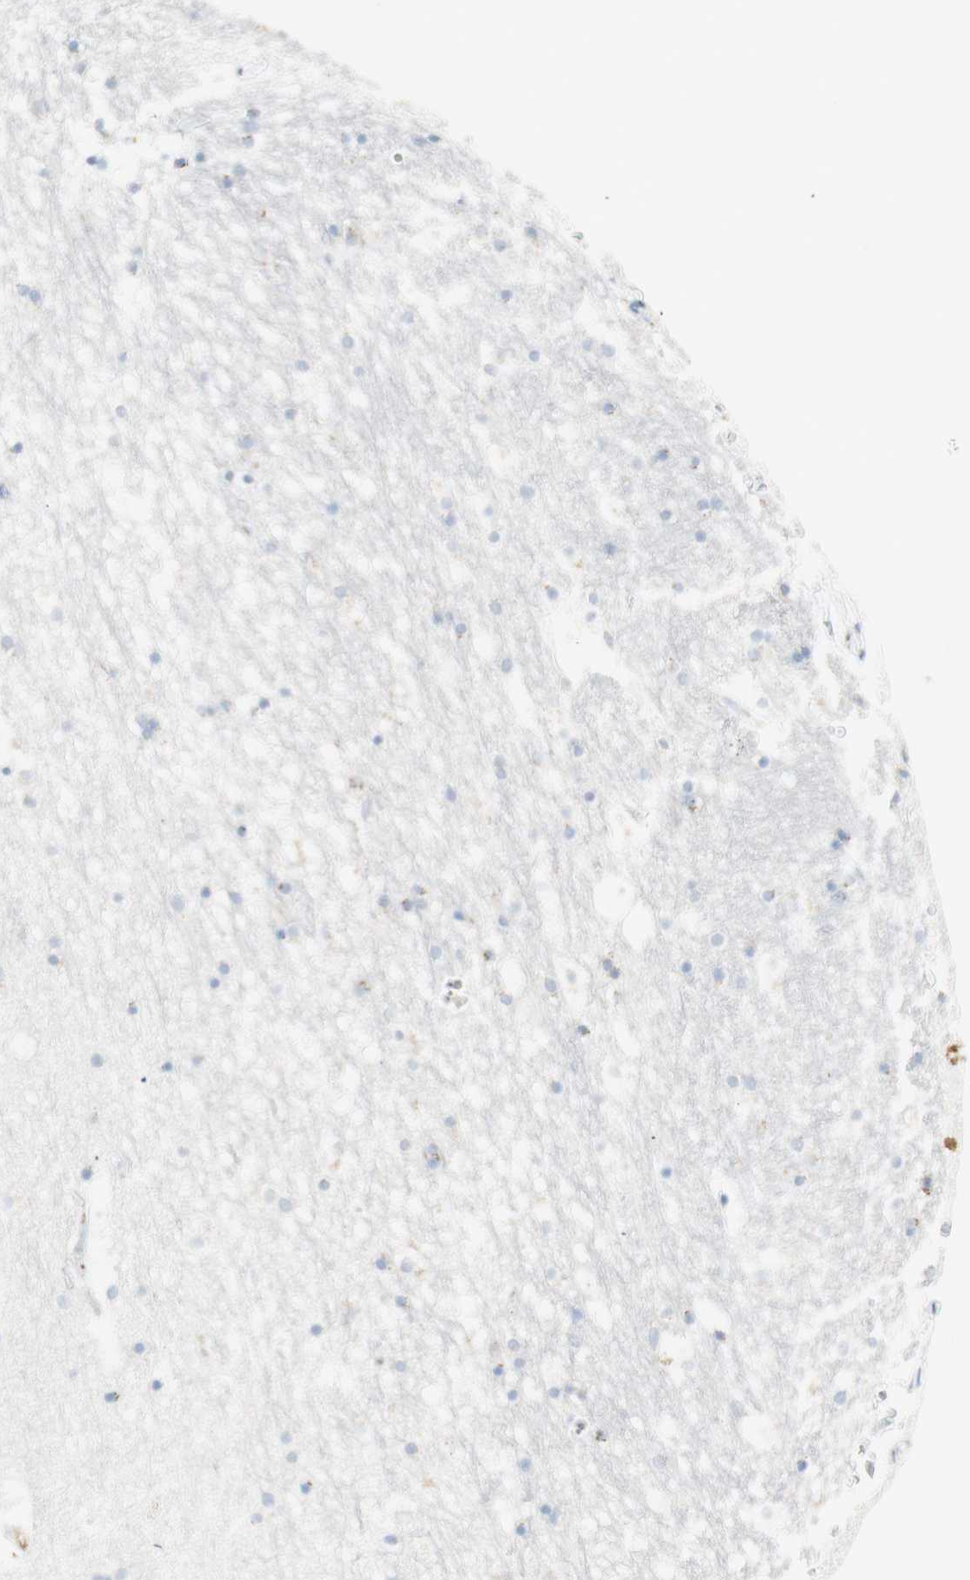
{"staining": {"intensity": "negative", "quantity": "none", "location": "none"}, "tissue": "hippocampus", "cell_type": "Glial cells", "image_type": "normal", "snomed": [{"axis": "morphology", "description": "Normal tissue, NOS"}, {"axis": "topography", "description": "Hippocampus"}], "caption": "A high-resolution micrograph shows IHC staining of normal hippocampus, which displays no significant expression in glial cells. (DAB immunohistochemistry (IHC), high magnification).", "gene": "MANEA", "patient": {"sex": "male", "age": 45}}